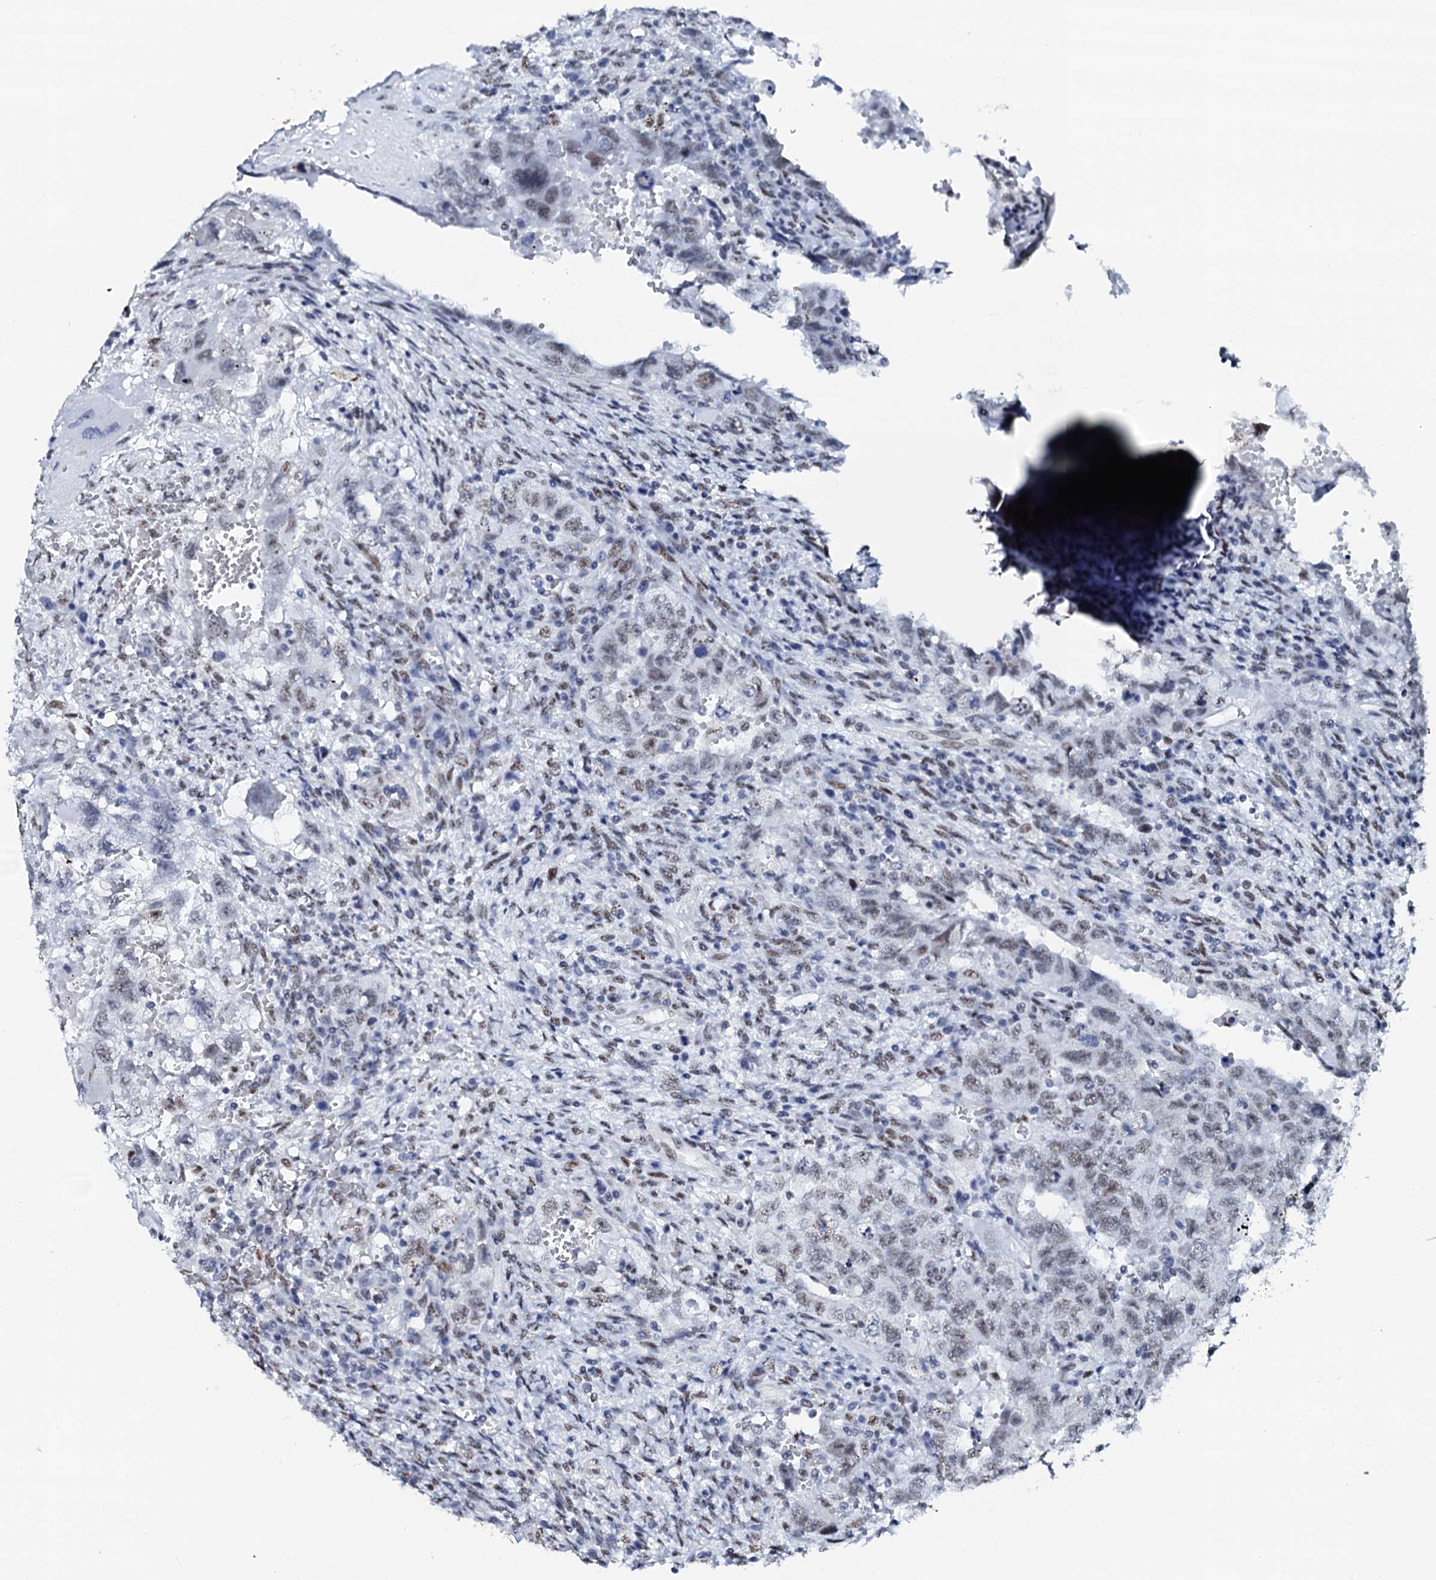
{"staining": {"intensity": "weak", "quantity": "25%-75%", "location": "nuclear"}, "tissue": "testis cancer", "cell_type": "Tumor cells", "image_type": "cancer", "snomed": [{"axis": "morphology", "description": "Carcinoma, Embryonal, NOS"}, {"axis": "topography", "description": "Testis"}], "caption": "Protein staining of embryonal carcinoma (testis) tissue demonstrates weak nuclear staining in about 25%-75% of tumor cells.", "gene": "NKAPD1", "patient": {"sex": "male", "age": 26}}